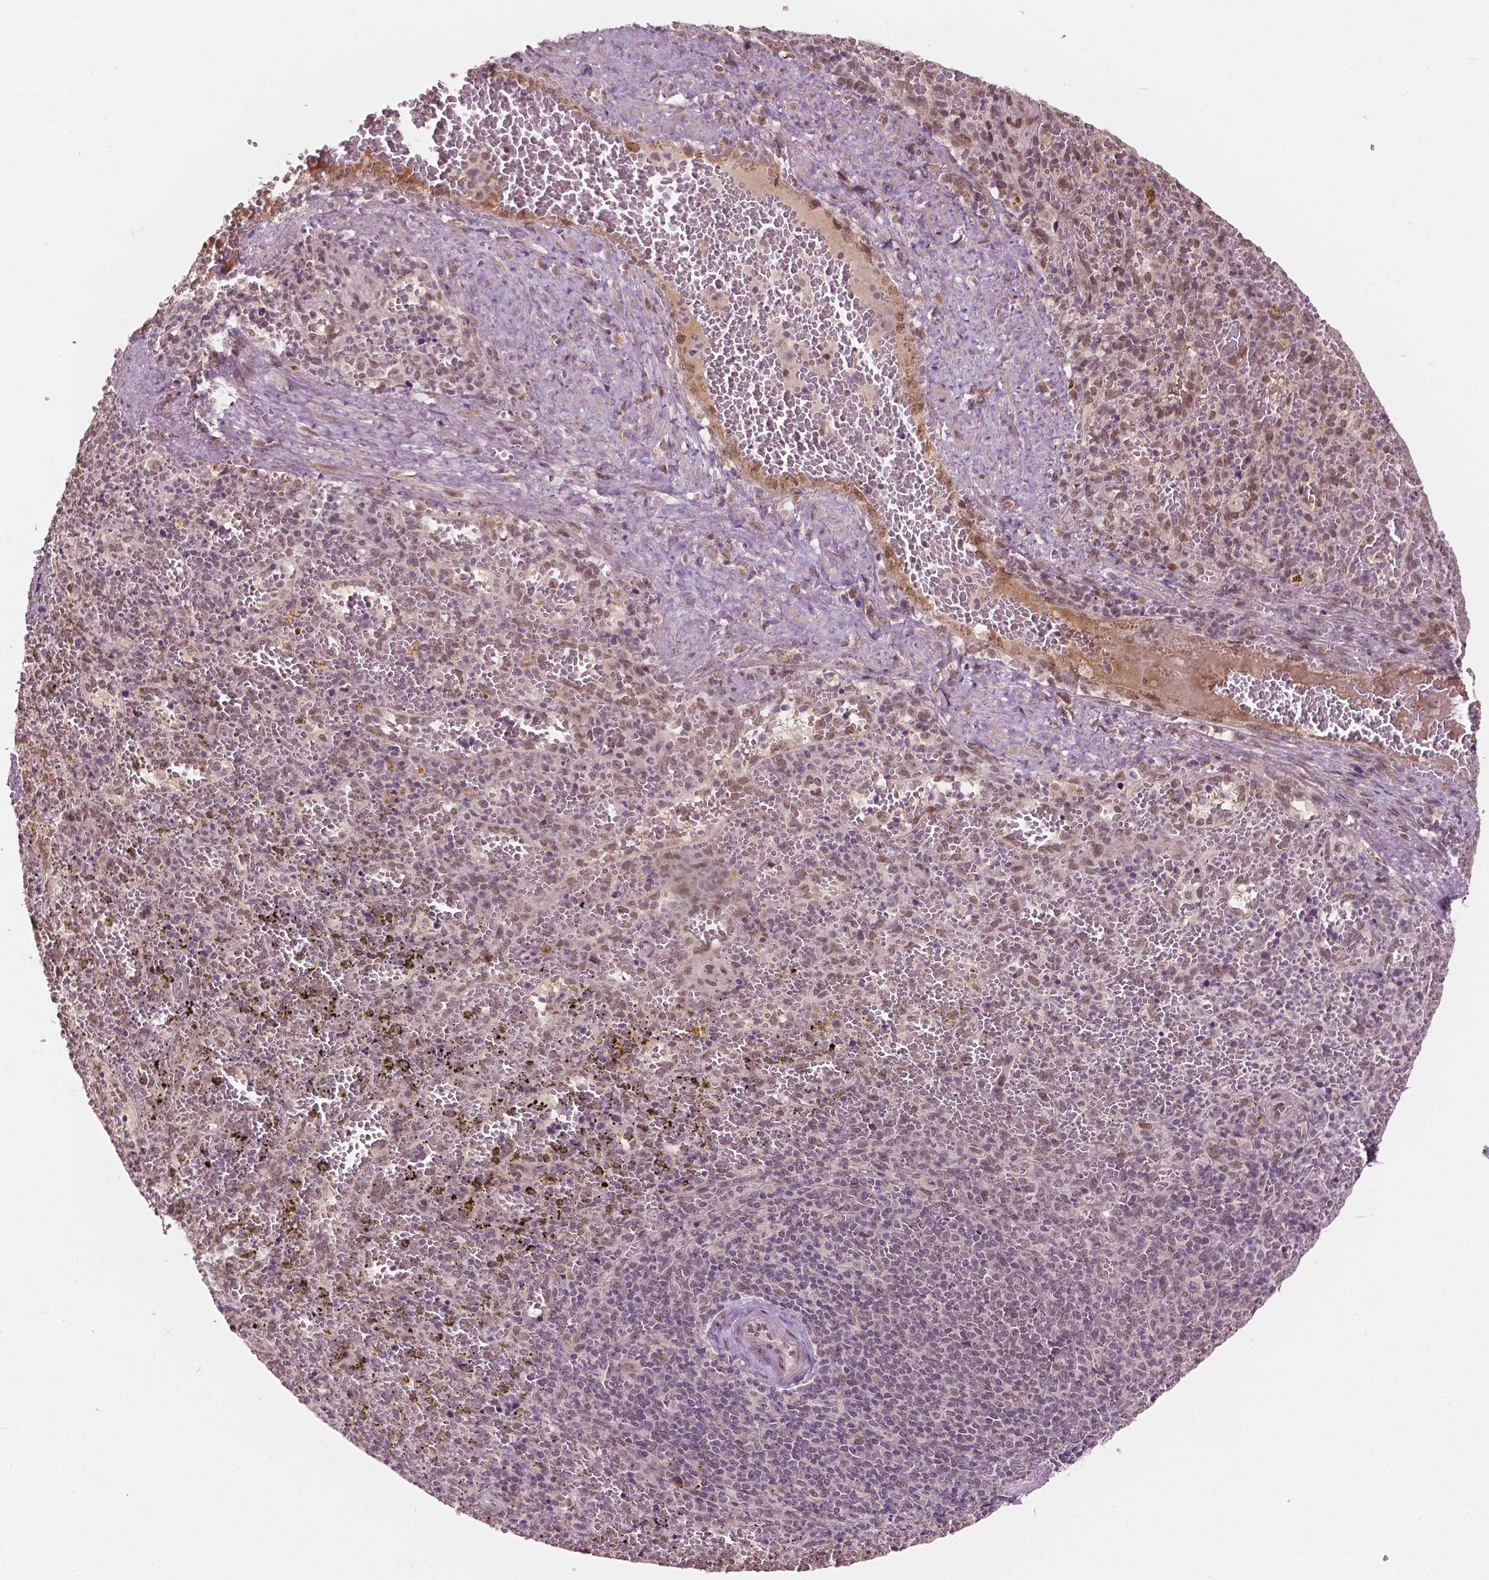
{"staining": {"intensity": "weak", "quantity": ">75%", "location": "nuclear"}, "tissue": "spleen", "cell_type": "Cells in red pulp", "image_type": "normal", "snomed": [{"axis": "morphology", "description": "Normal tissue, NOS"}, {"axis": "topography", "description": "Spleen"}], "caption": "Spleen stained for a protein (brown) demonstrates weak nuclear positive positivity in about >75% of cells in red pulp.", "gene": "HMBOX1", "patient": {"sex": "female", "age": 50}}